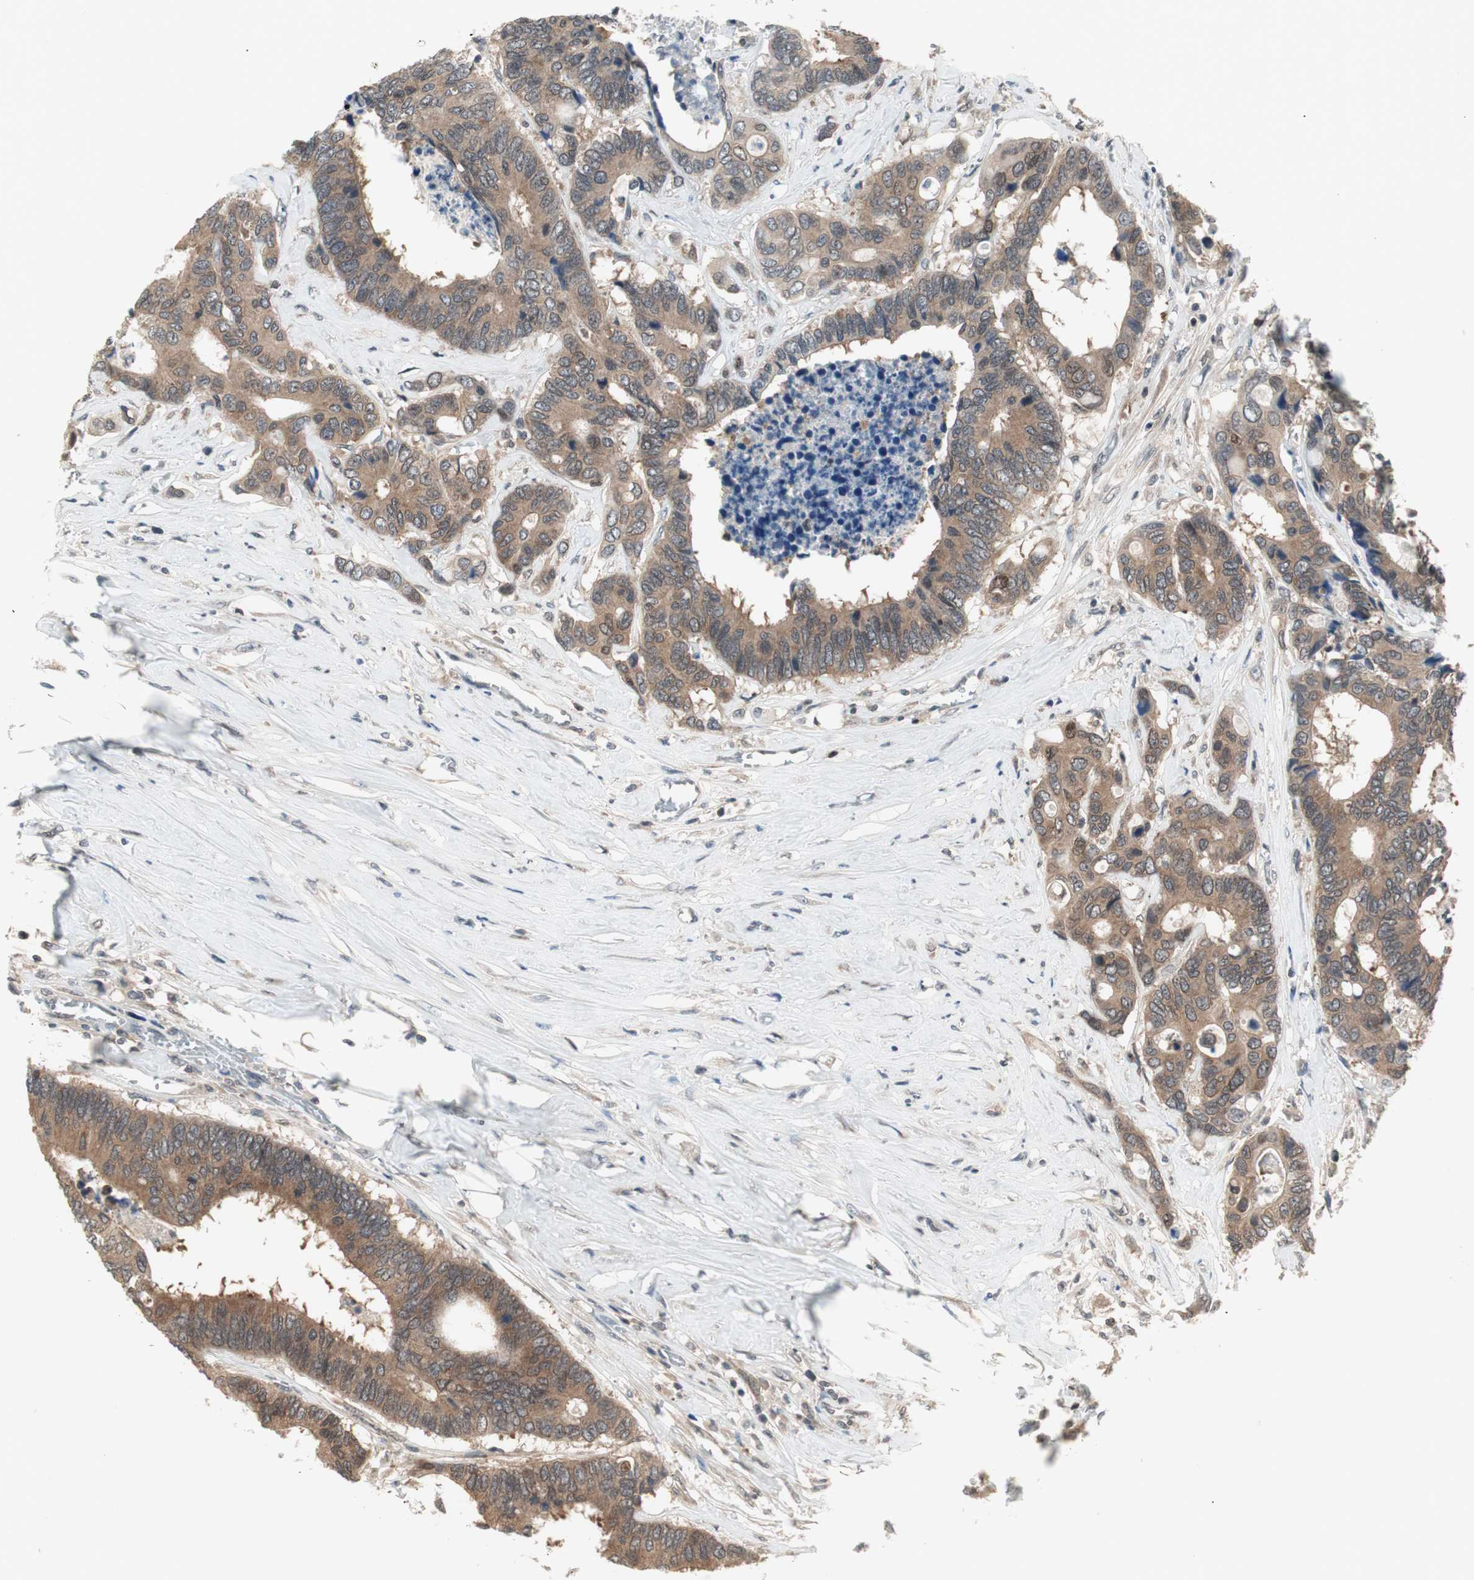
{"staining": {"intensity": "moderate", "quantity": ">75%", "location": "cytoplasmic/membranous"}, "tissue": "colorectal cancer", "cell_type": "Tumor cells", "image_type": "cancer", "snomed": [{"axis": "morphology", "description": "Adenocarcinoma, NOS"}, {"axis": "topography", "description": "Rectum"}], "caption": "Immunohistochemical staining of human colorectal cancer demonstrates medium levels of moderate cytoplasmic/membranous expression in approximately >75% of tumor cells.", "gene": "UBE2I", "patient": {"sex": "male", "age": 55}}